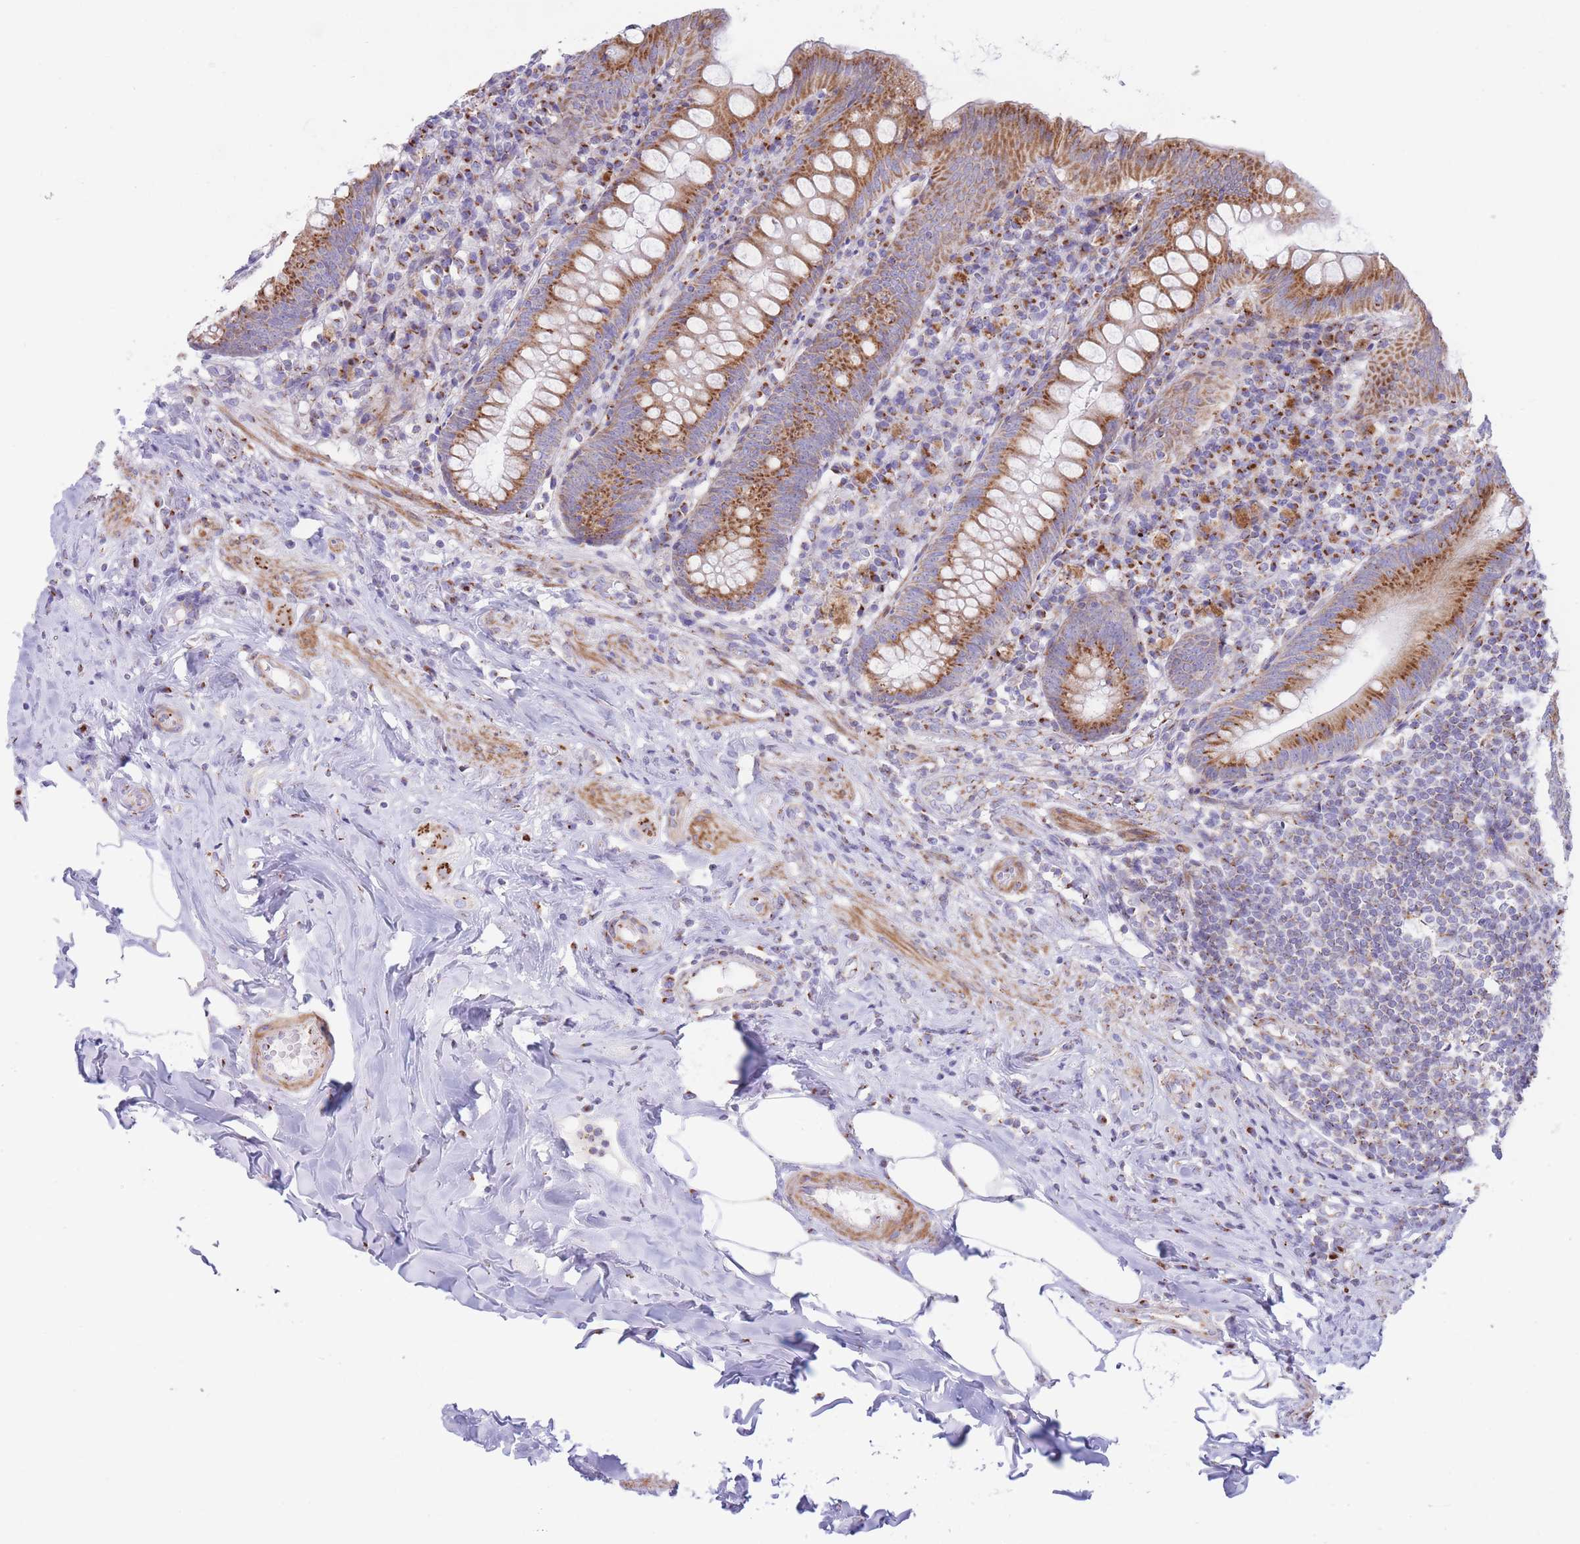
{"staining": {"intensity": "moderate", "quantity": ">75%", "location": "cytoplasmic/membranous"}, "tissue": "appendix", "cell_type": "Glandular cells", "image_type": "normal", "snomed": [{"axis": "morphology", "description": "Normal tissue, NOS"}, {"axis": "topography", "description": "Appendix"}], "caption": "This is a micrograph of IHC staining of normal appendix, which shows moderate staining in the cytoplasmic/membranous of glandular cells.", "gene": "MPND", "patient": {"sex": "female", "age": 54}}